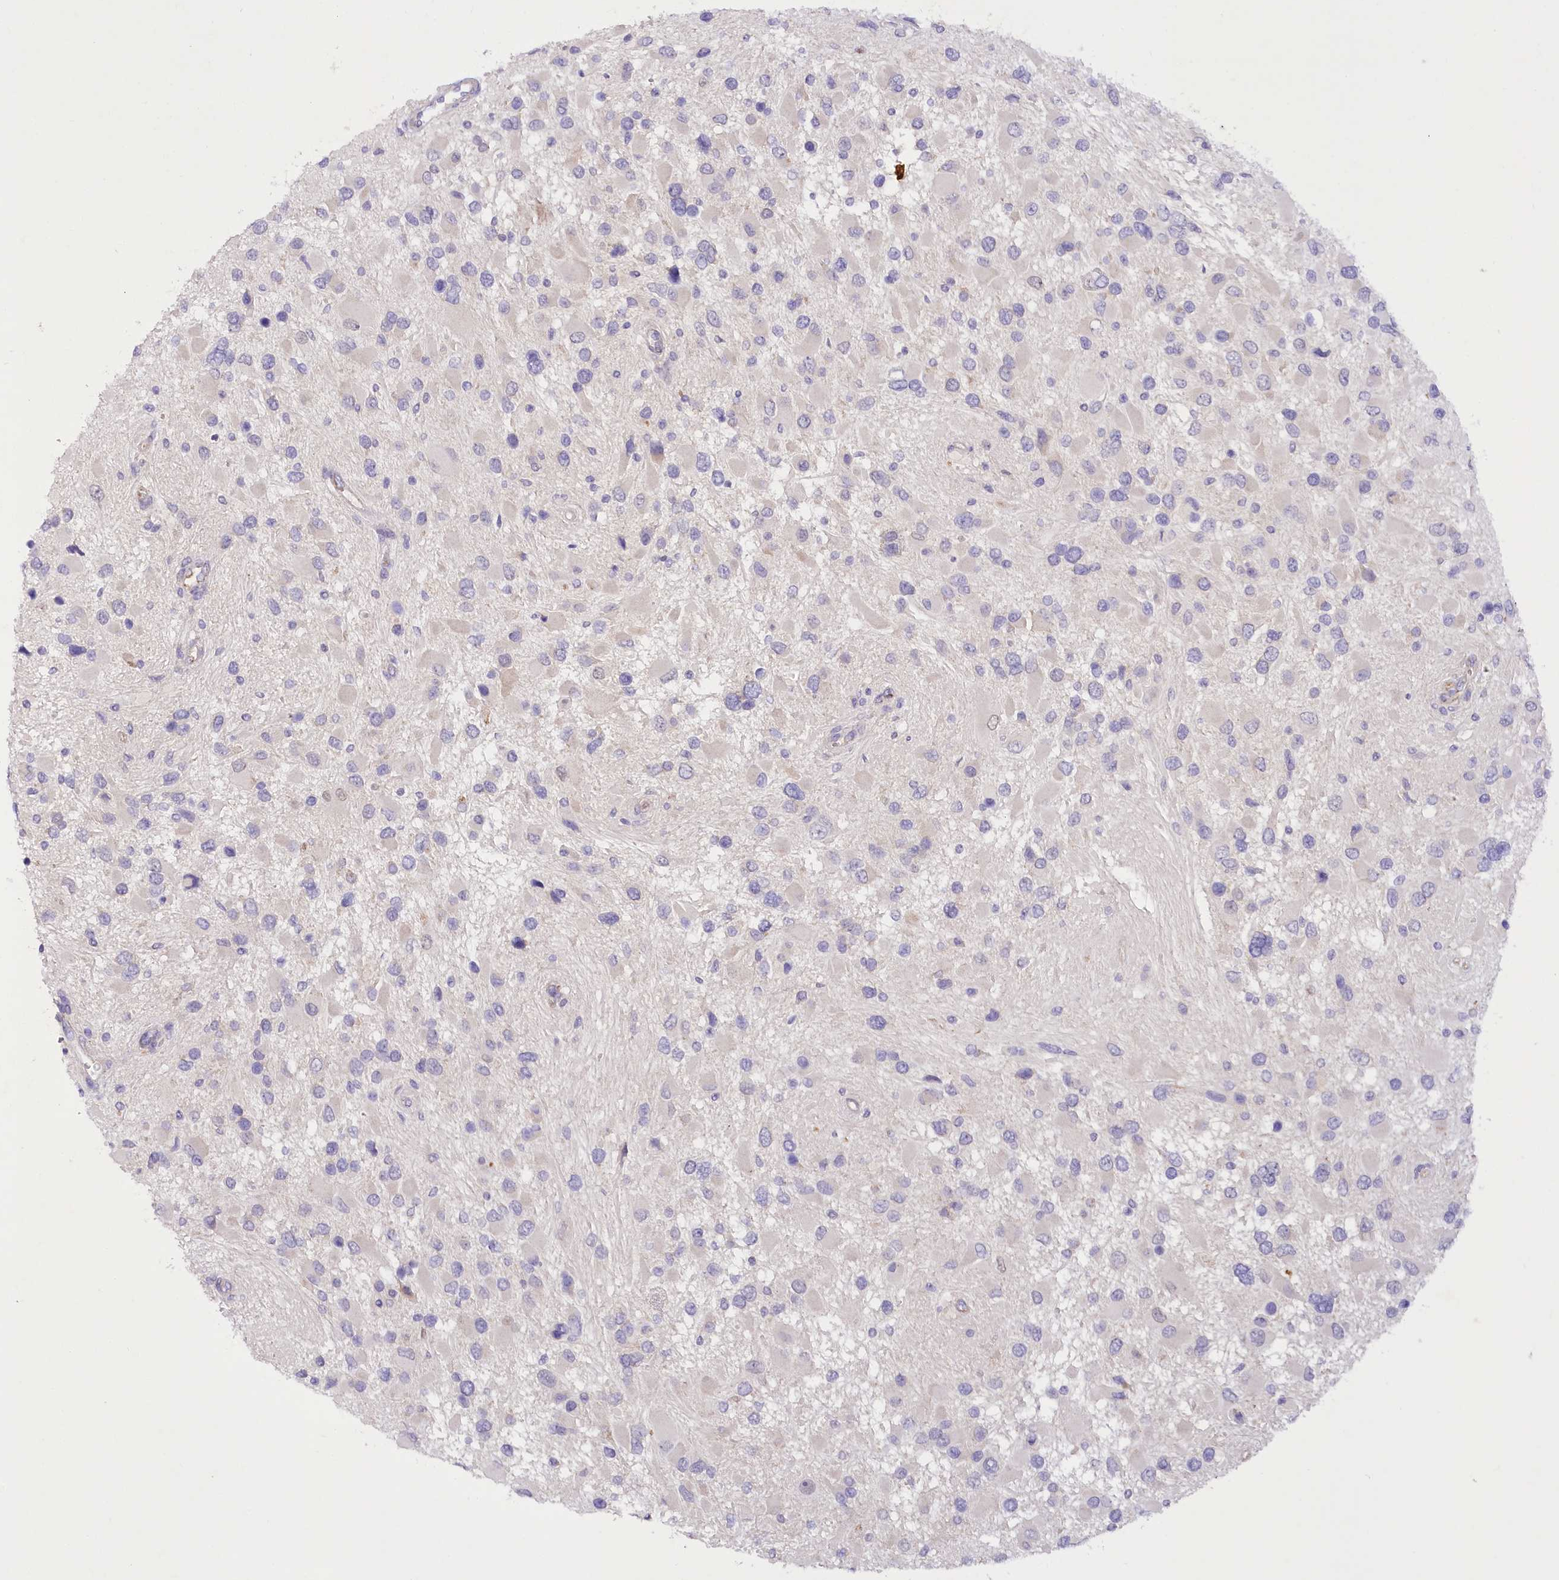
{"staining": {"intensity": "negative", "quantity": "none", "location": "none"}, "tissue": "glioma", "cell_type": "Tumor cells", "image_type": "cancer", "snomed": [{"axis": "morphology", "description": "Glioma, malignant, High grade"}, {"axis": "topography", "description": "Brain"}], "caption": "Protein analysis of malignant glioma (high-grade) demonstrates no significant expression in tumor cells.", "gene": "DCUN1D1", "patient": {"sex": "male", "age": 53}}